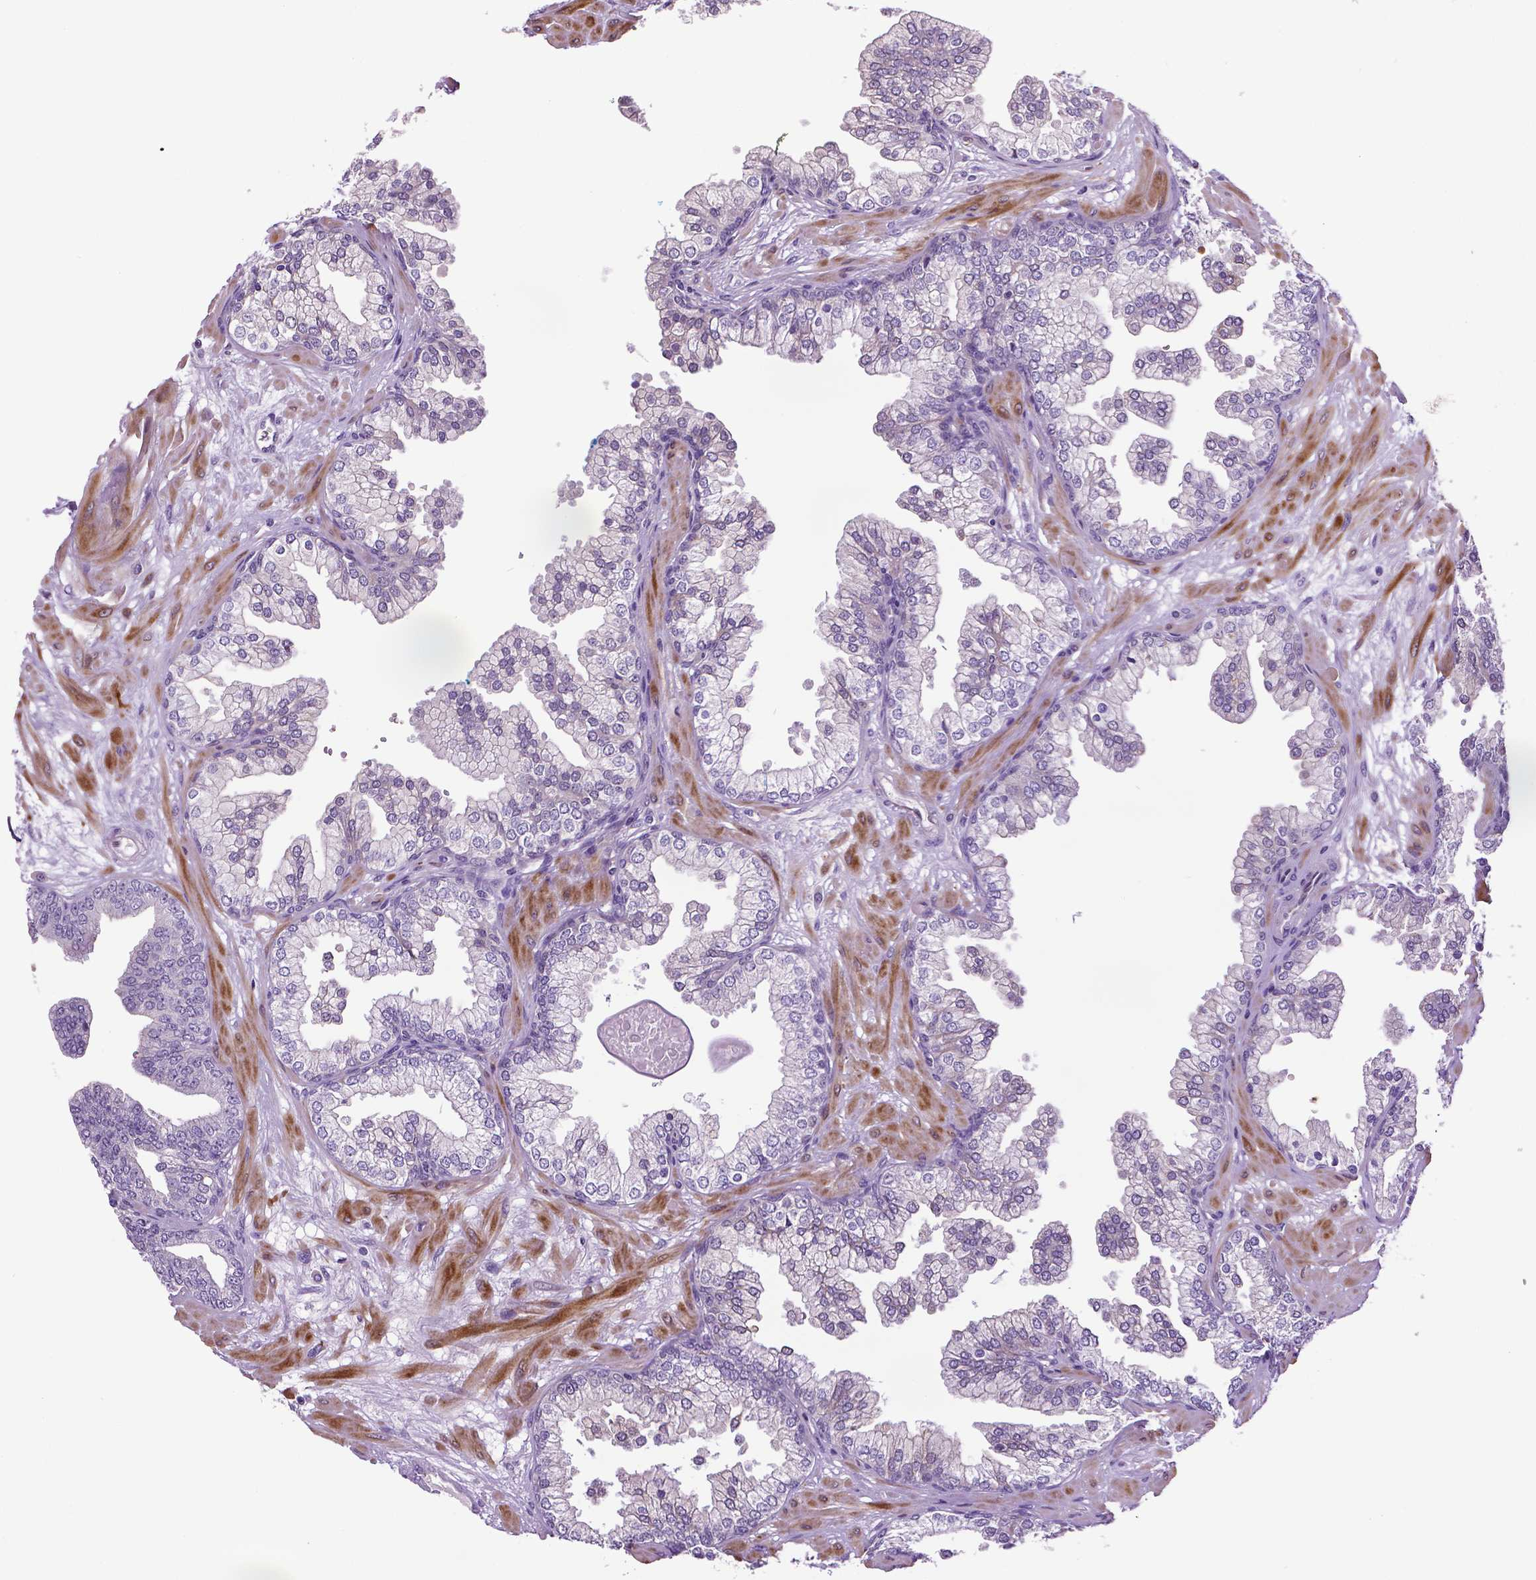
{"staining": {"intensity": "negative", "quantity": "none", "location": "none"}, "tissue": "prostate", "cell_type": "Glandular cells", "image_type": "normal", "snomed": [{"axis": "morphology", "description": "Normal tissue, NOS"}, {"axis": "topography", "description": "Prostate"}, {"axis": "topography", "description": "Peripheral nerve tissue"}], "caption": "This is an immunohistochemistry (IHC) micrograph of benign prostate. There is no positivity in glandular cells.", "gene": "PTGER3", "patient": {"sex": "male", "age": 61}}